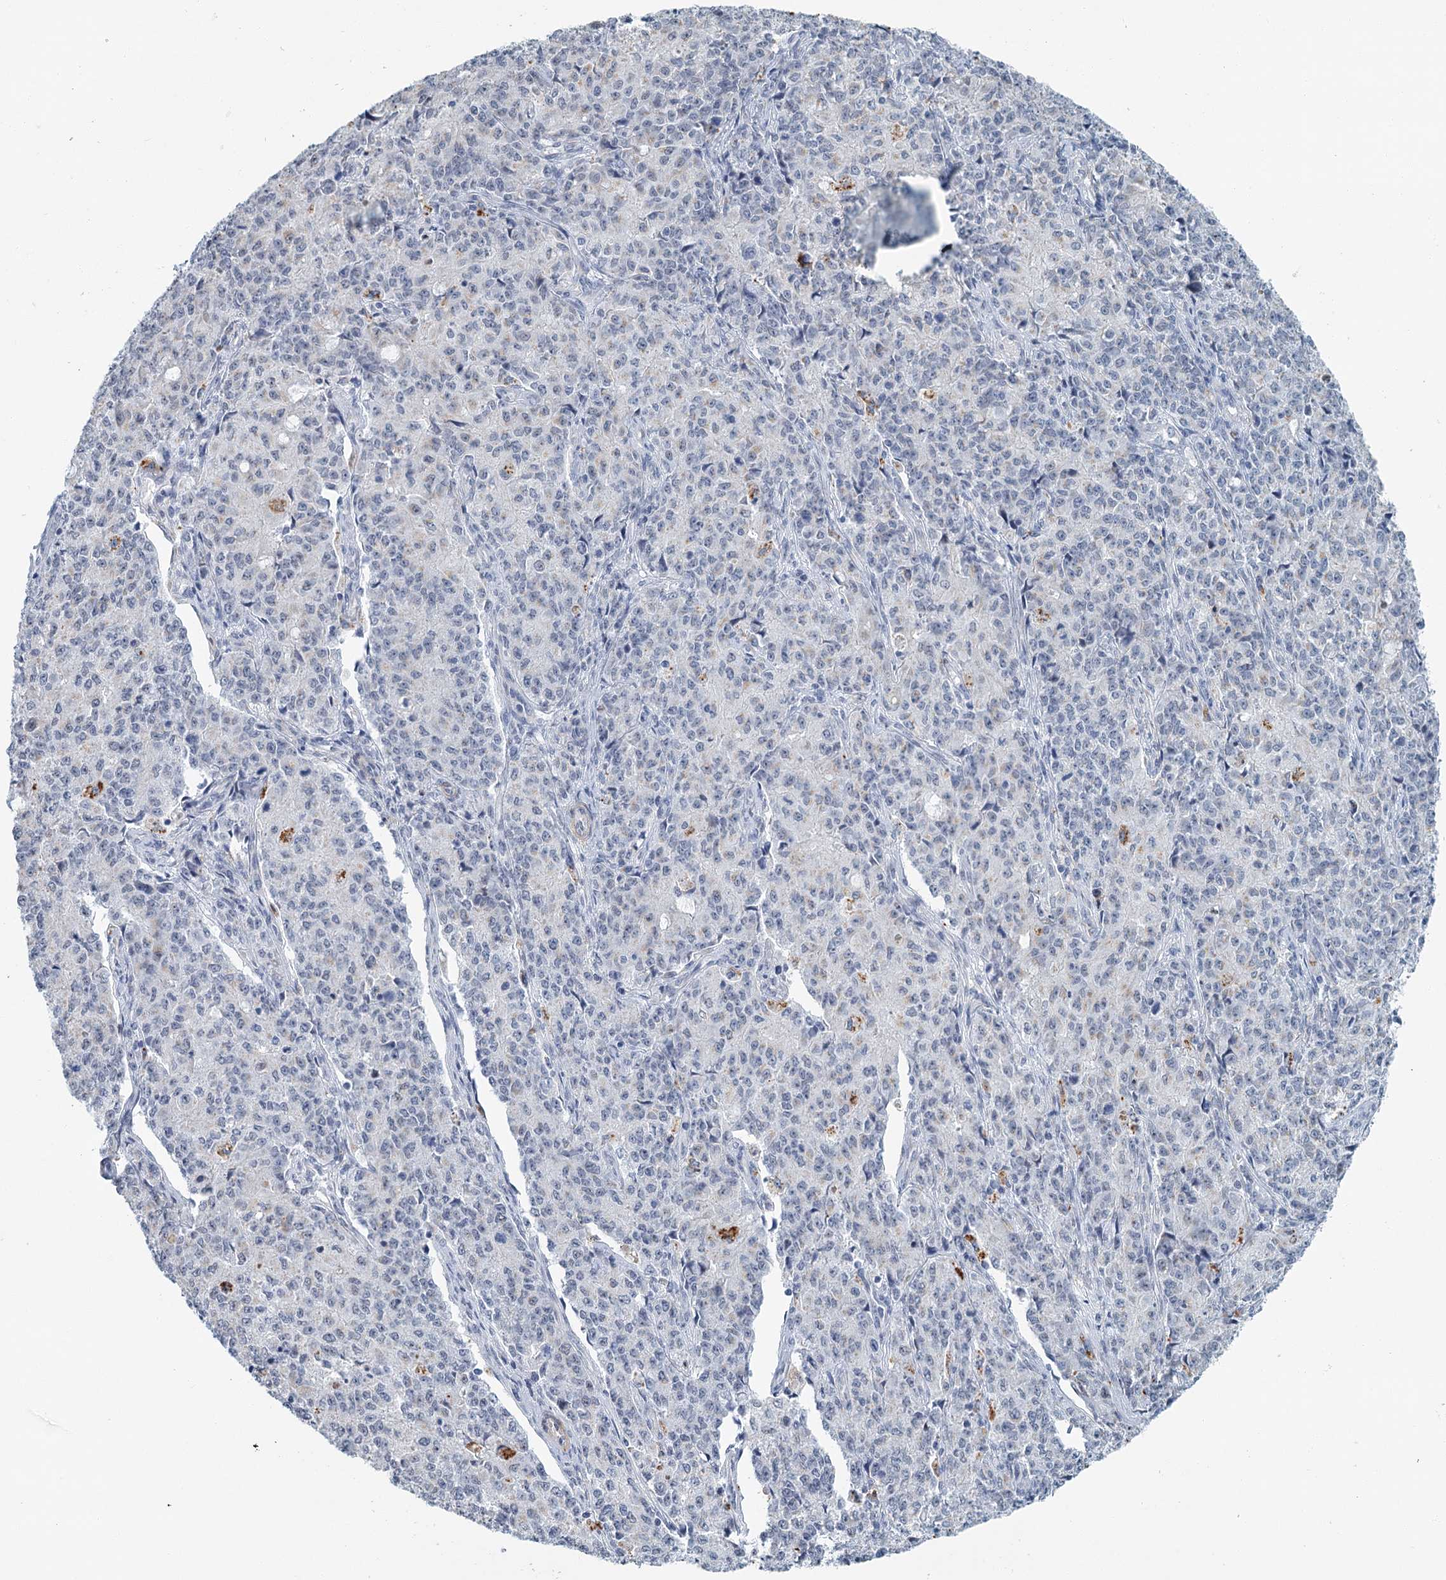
{"staining": {"intensity": "negative", "quantity": "none", "location": "none"}, "tissue": "endometrial cancer", "cell_type": "Tumor cells", "image_type": "cancer", "snomed": [{"axis": "morphology", "description": "Adenocarcinoma, NOS"}, {"axis": "topography", "description": "Endometrium"}], "caption": "High power microscopy photomicrograph of an immunohistochemistry (IHC) histopathology image of endometrial adenocarcinoma, revealing no significant expression in tumor cells.", "gene": "ZNF527", "patient": {"sex": "female", "age": 50}}